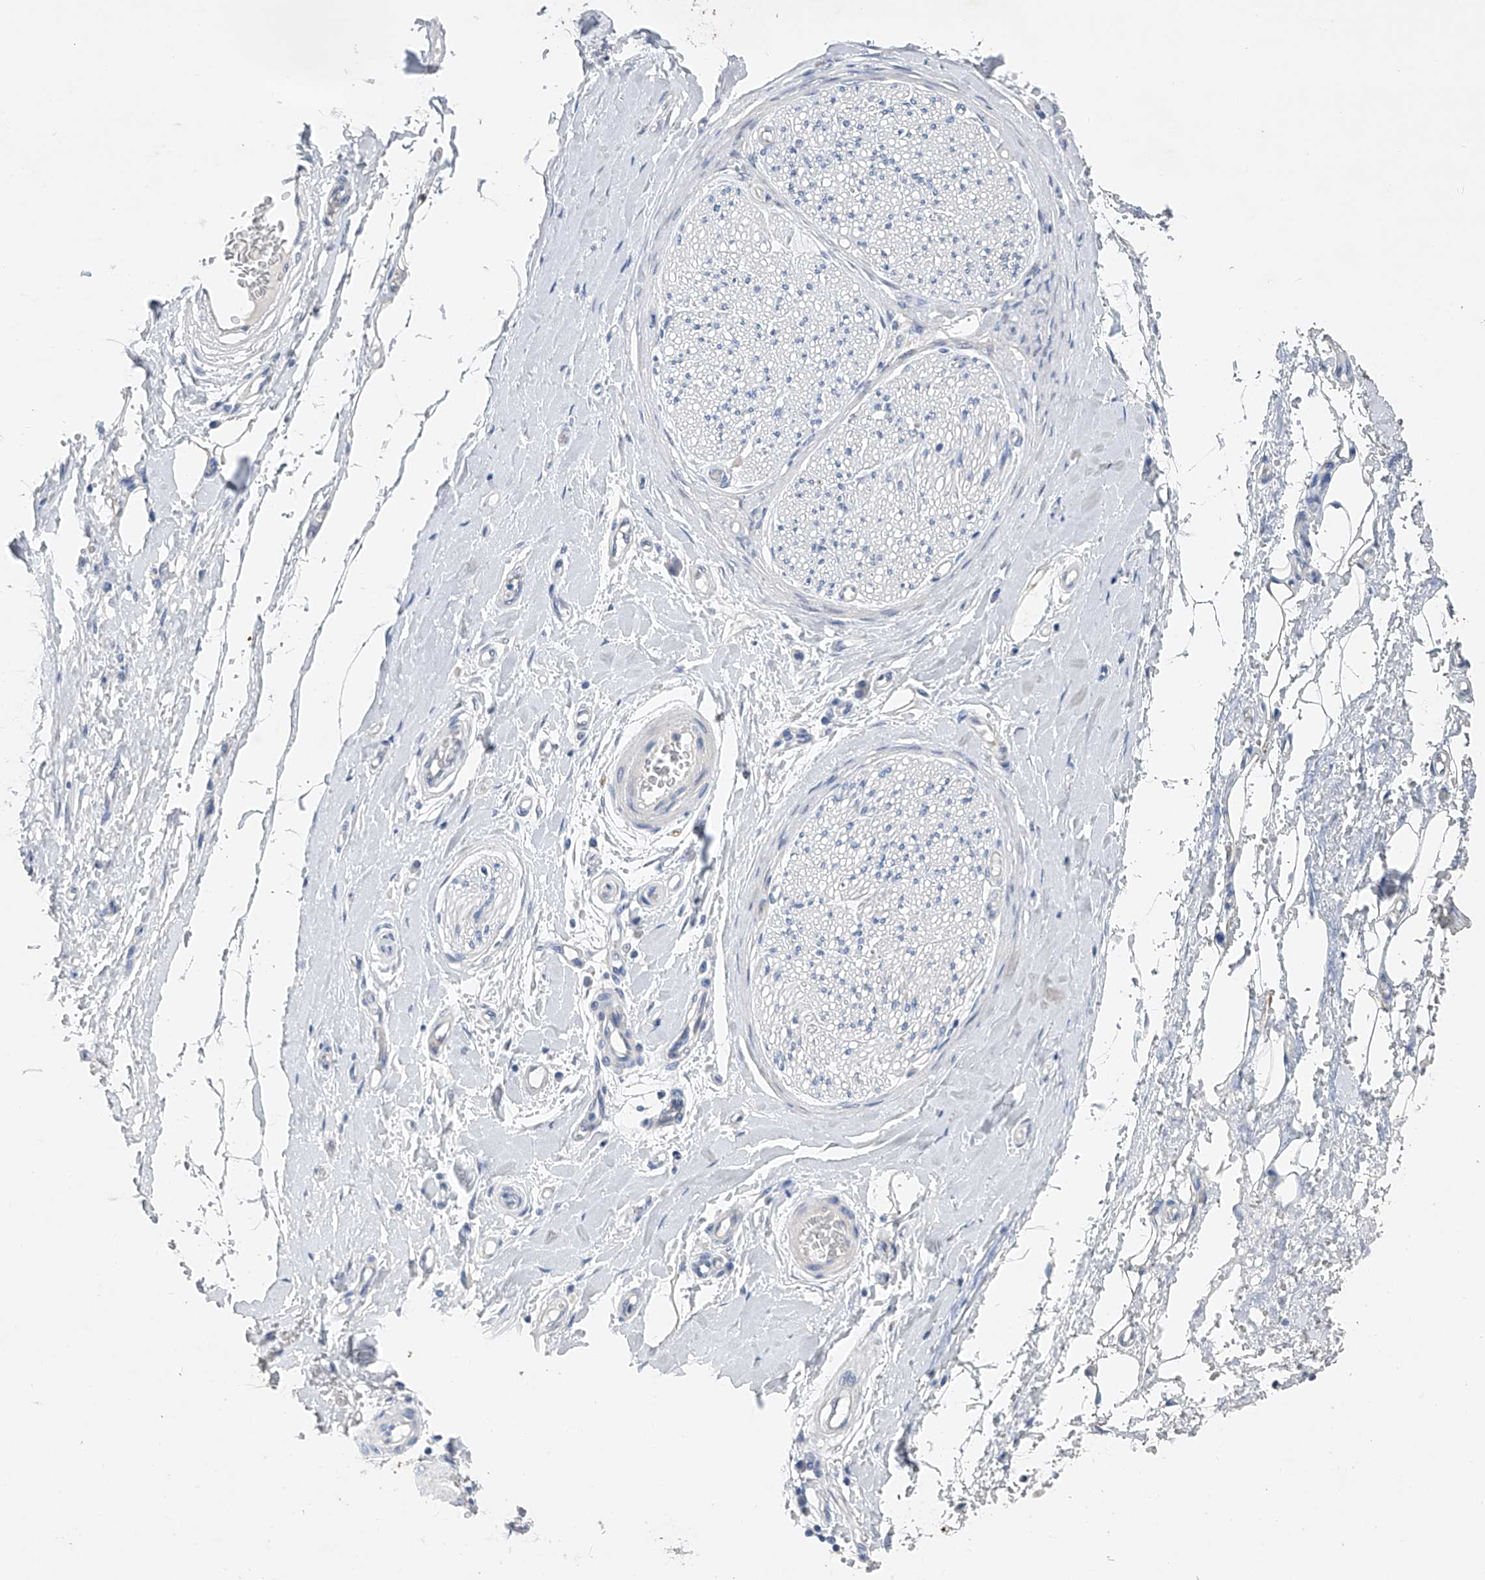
{"staining": {"intensity": "negative", "quantity": "none", "location": "none"}, "tissue": "adipose tissue", "cell_type": "Adipocytes", "image_type": "normal", "snomed": [{"axis": "morphology", "description": "Normal tissue, NOS"}, {"axis": "morphology", "description": "Adenocarcinoma, NOS"}, {"axis": "topography", "description": "Esophagus"}, {"axis": "topography", "description": "Stomach, upper"}, {"axis": "topography", "description": "Peripheral nerve tissue"}], "caption": "Adipocytes show no significant positivity in normal adipose tissue. (DAB immunohistochemistry, high magnification).", "gene": "ADRA1A", "patient": {"sex": "male", "age": 62}}